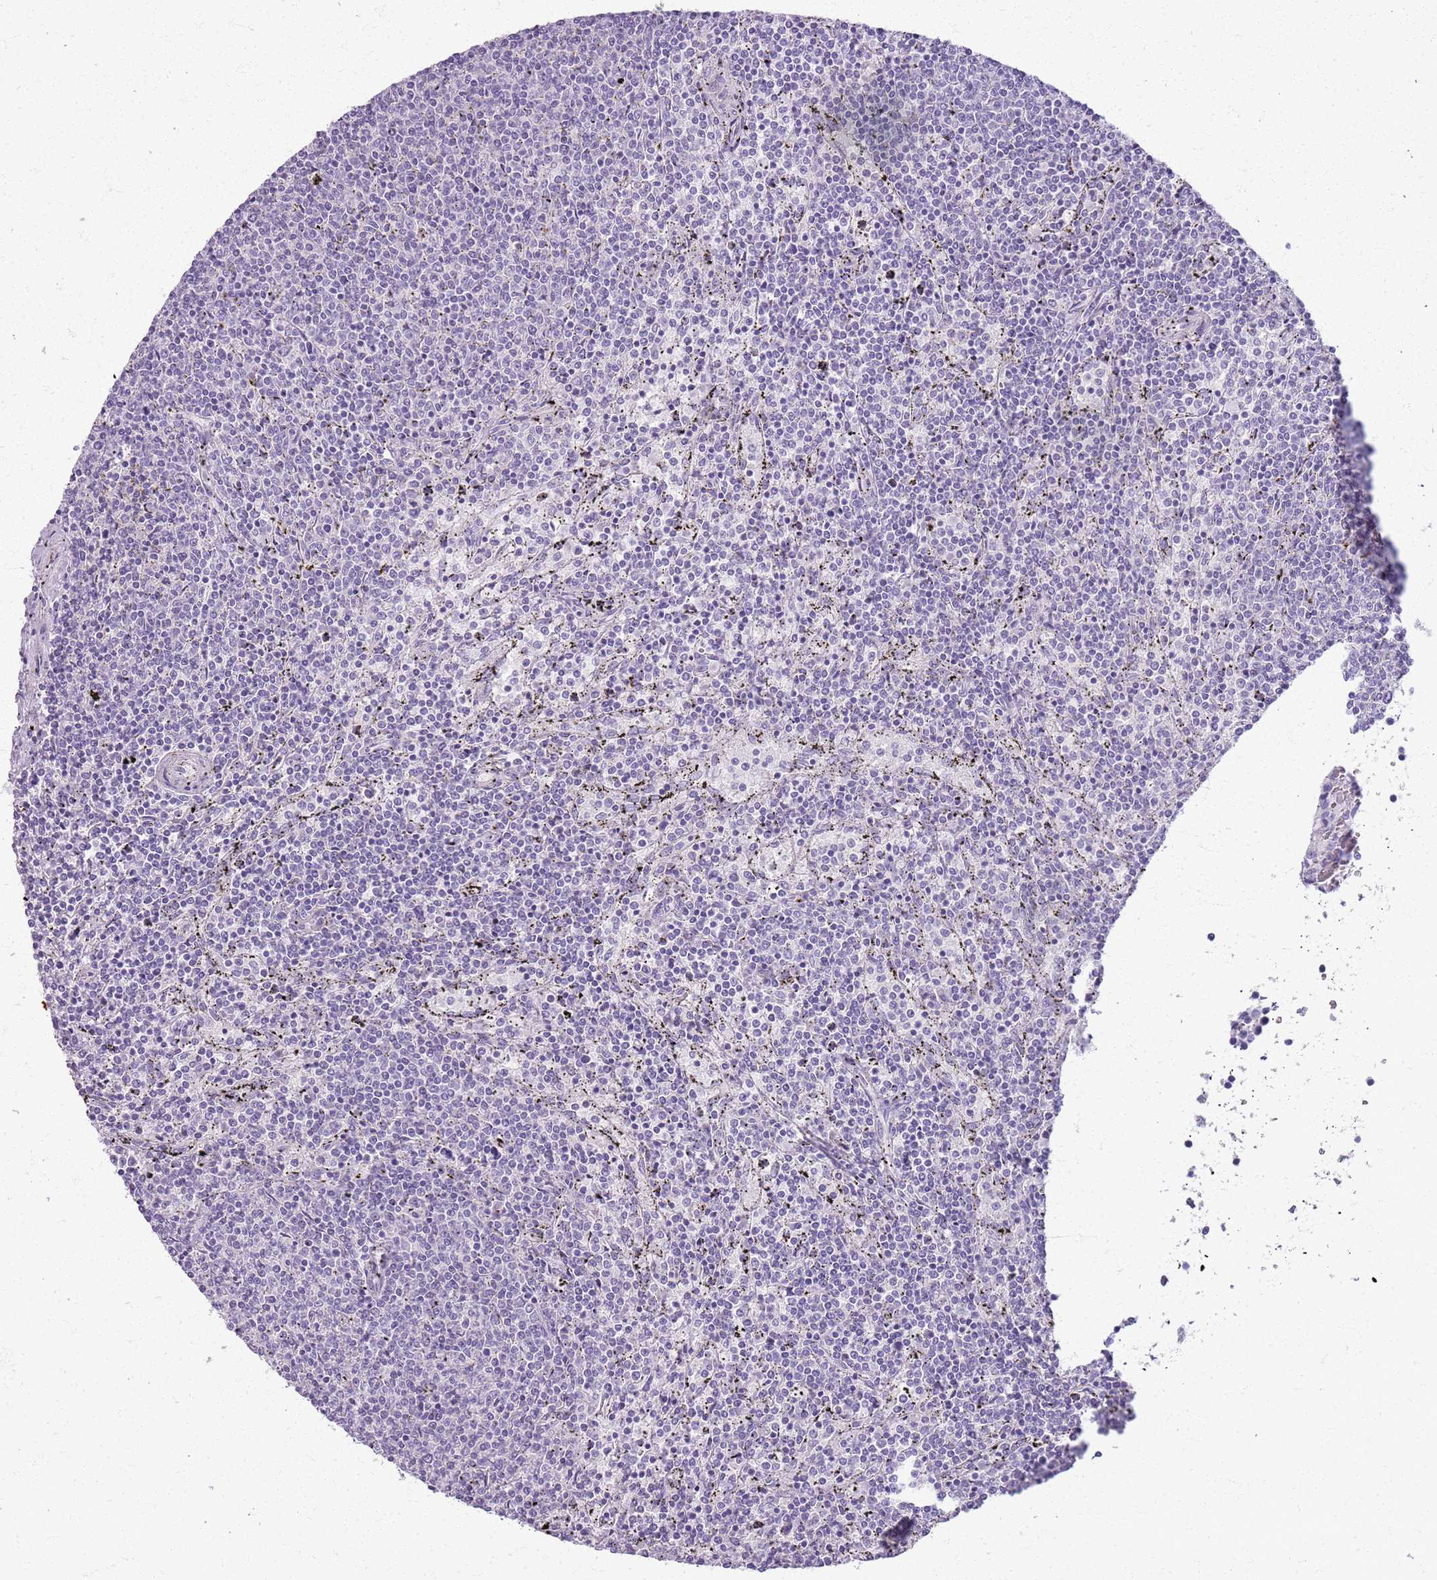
{"staining": {"intensity": "negative", "quantity": "none", "location": "none"}, "tissue": "lymphoma", "cell_type": "Tumor cells", "image_type": "cancer", "snomed": [{"axis": "morphology", "description": "Malignant lymphoma, non-Hodgkin's type, Low grade"}, {"axis": "topography", "description": "Spleen"}], "caption": "Immunohistochemistry (IHC) micrograph of neoplastic tissue: lymphoma stained with DAB exhibits no significant protein positivity in tumor cells.", "gene": "CSRP3", "patient": {"sex": "female", "age": 50}}